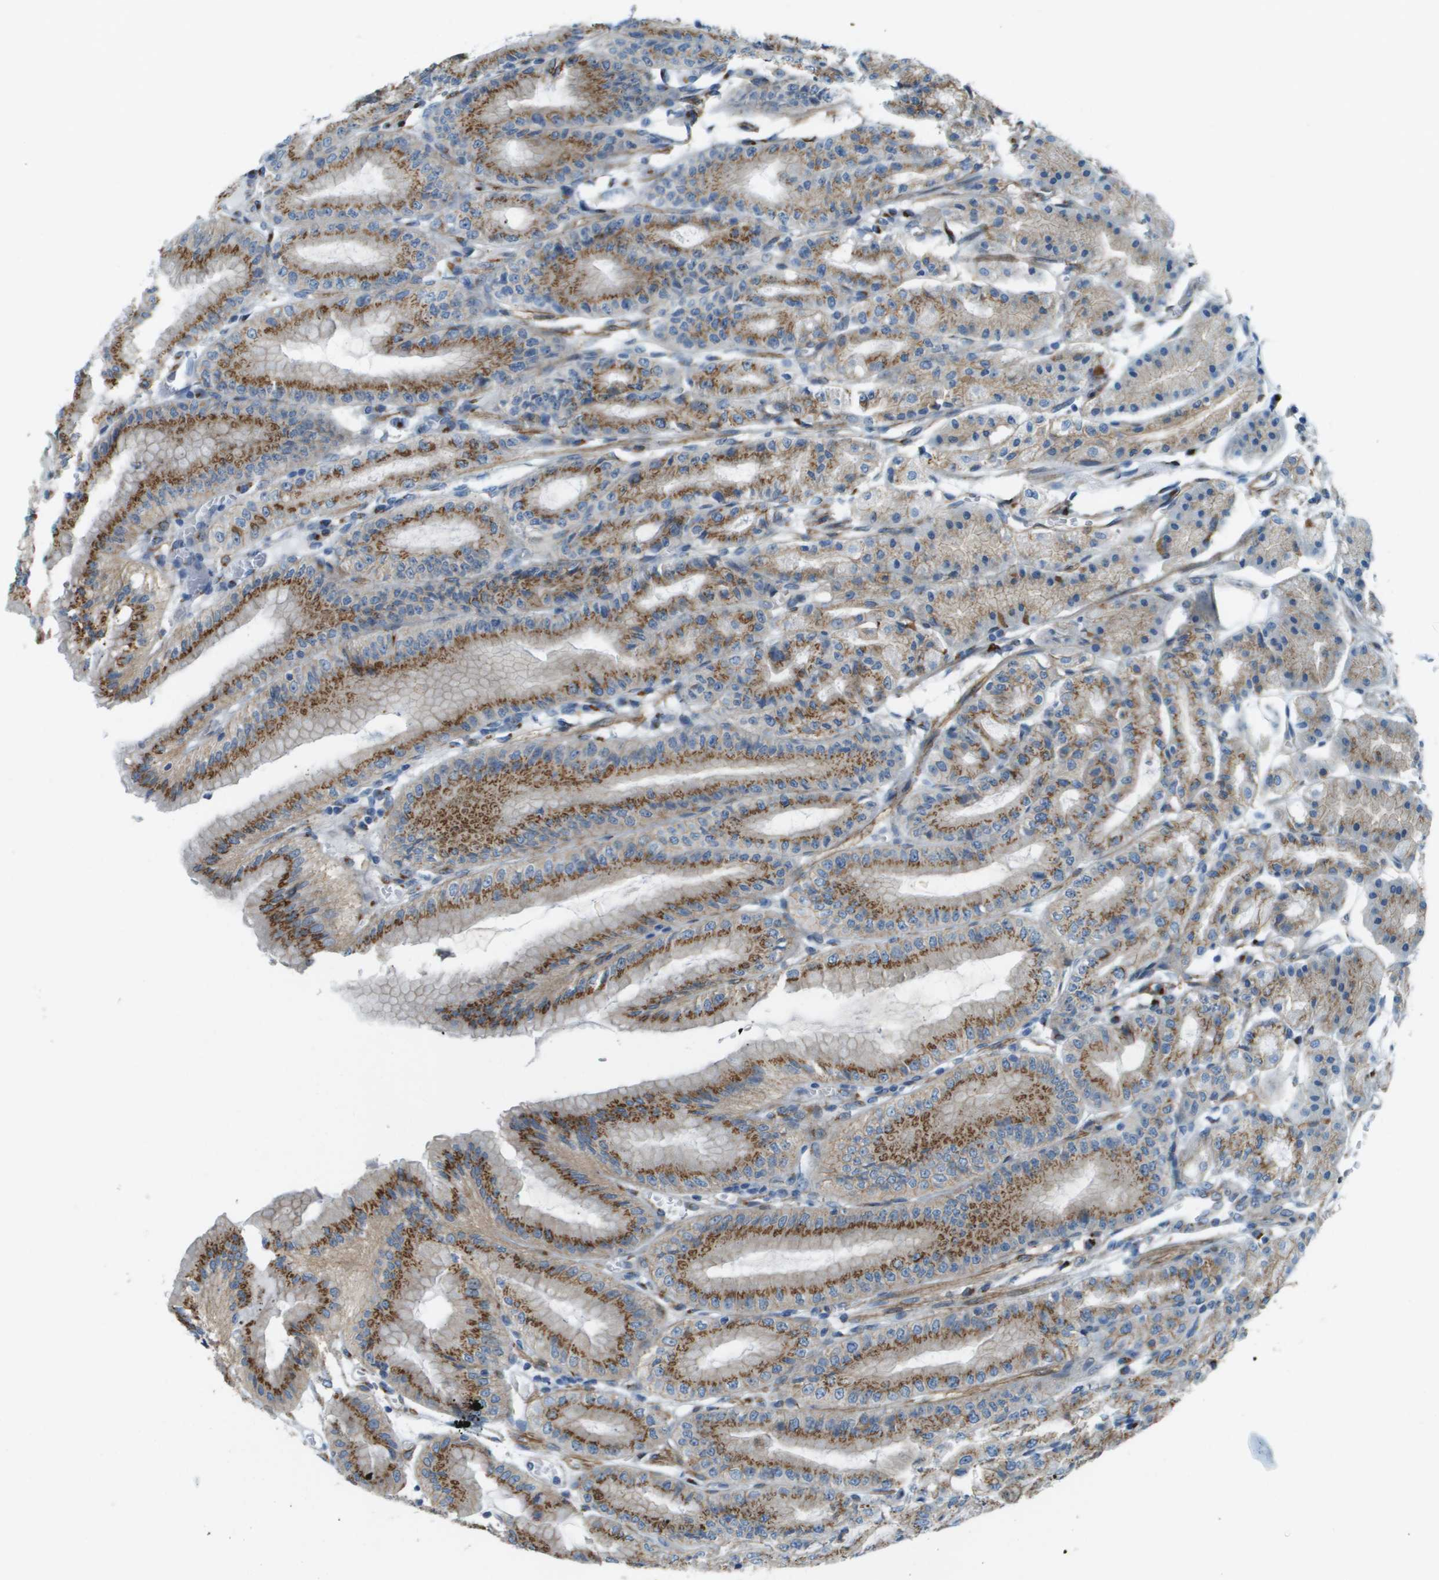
{"staining": {"intensity": "moderate", "quantity": ">75%", "location": "cytoplasmic/membranous"}, "tissue": "stomach", "cell_type": "Glandular cells", "image_type": "normal", "snomed": [{"axis": "morphology", "description": "Normal tissue, NOS"}, {"axis": "topography", "description": "Stomach, lower"}], "caption": "This histopathology image shows IHC staining of unremarkable human stomach, with medium moderate cytoplasmic/membranous expression in about >75% of glandular cells.", "gene": "ACBD3", "patient": {"sex": "male", "age": 71}}